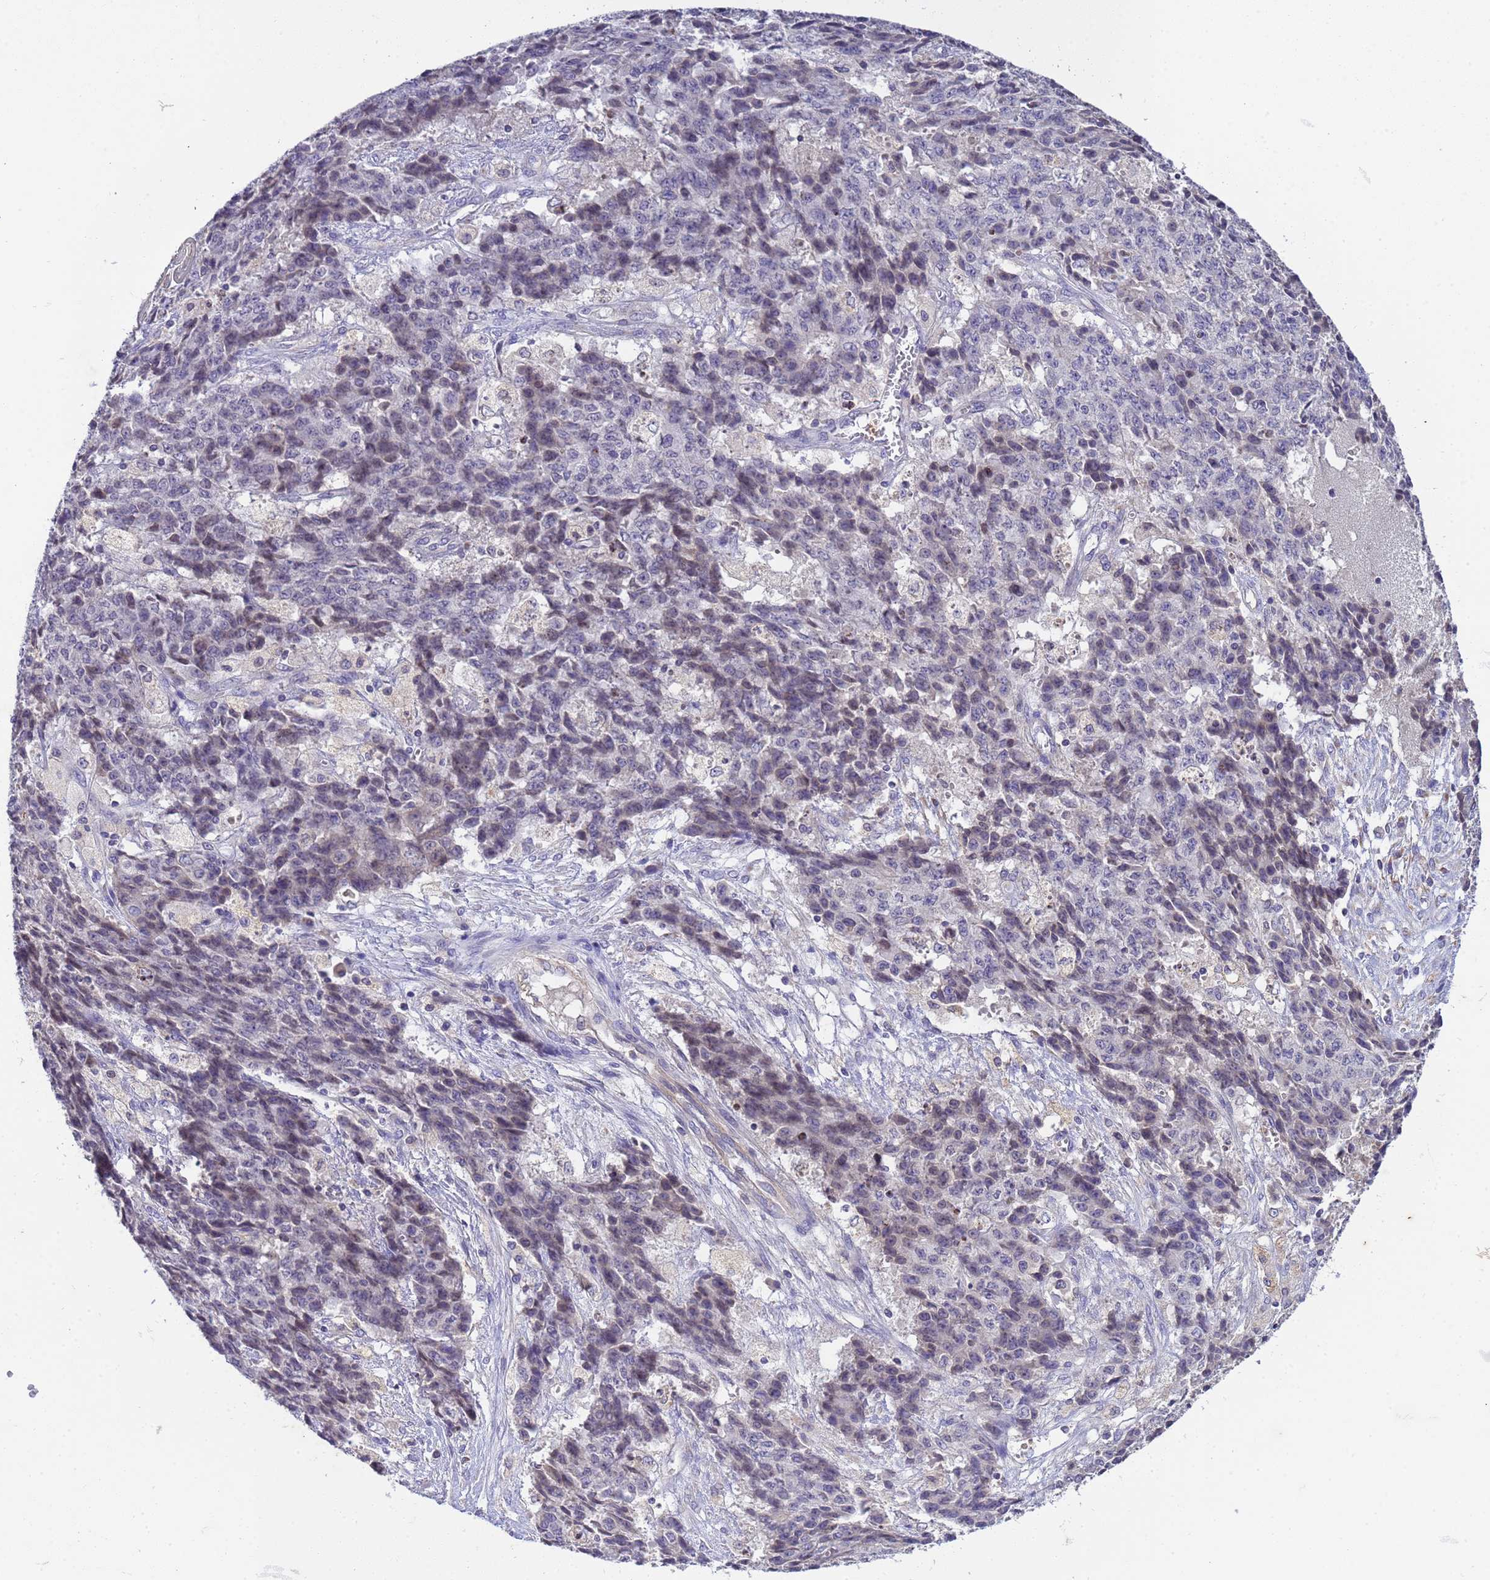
{"staining": {"intensity": "negative", "quantity": "none", "location": "none"}, "tissue": "ovarian cancer", "cell_type": "Tumor cells", "image_type": "cancer", "snomed": [{"axis": "morphology", "description": "Carcinoma, endometroid"}, {"axis": "topography", "description": "Ovary"}], "caption": "Ovarian endometroid carcinoma stained for a protein using immunohistochemistry (IHC) shows no staining tumor cells.", "gene": "PLCXD3", "patient": {"sex": "female", "age": 42}}